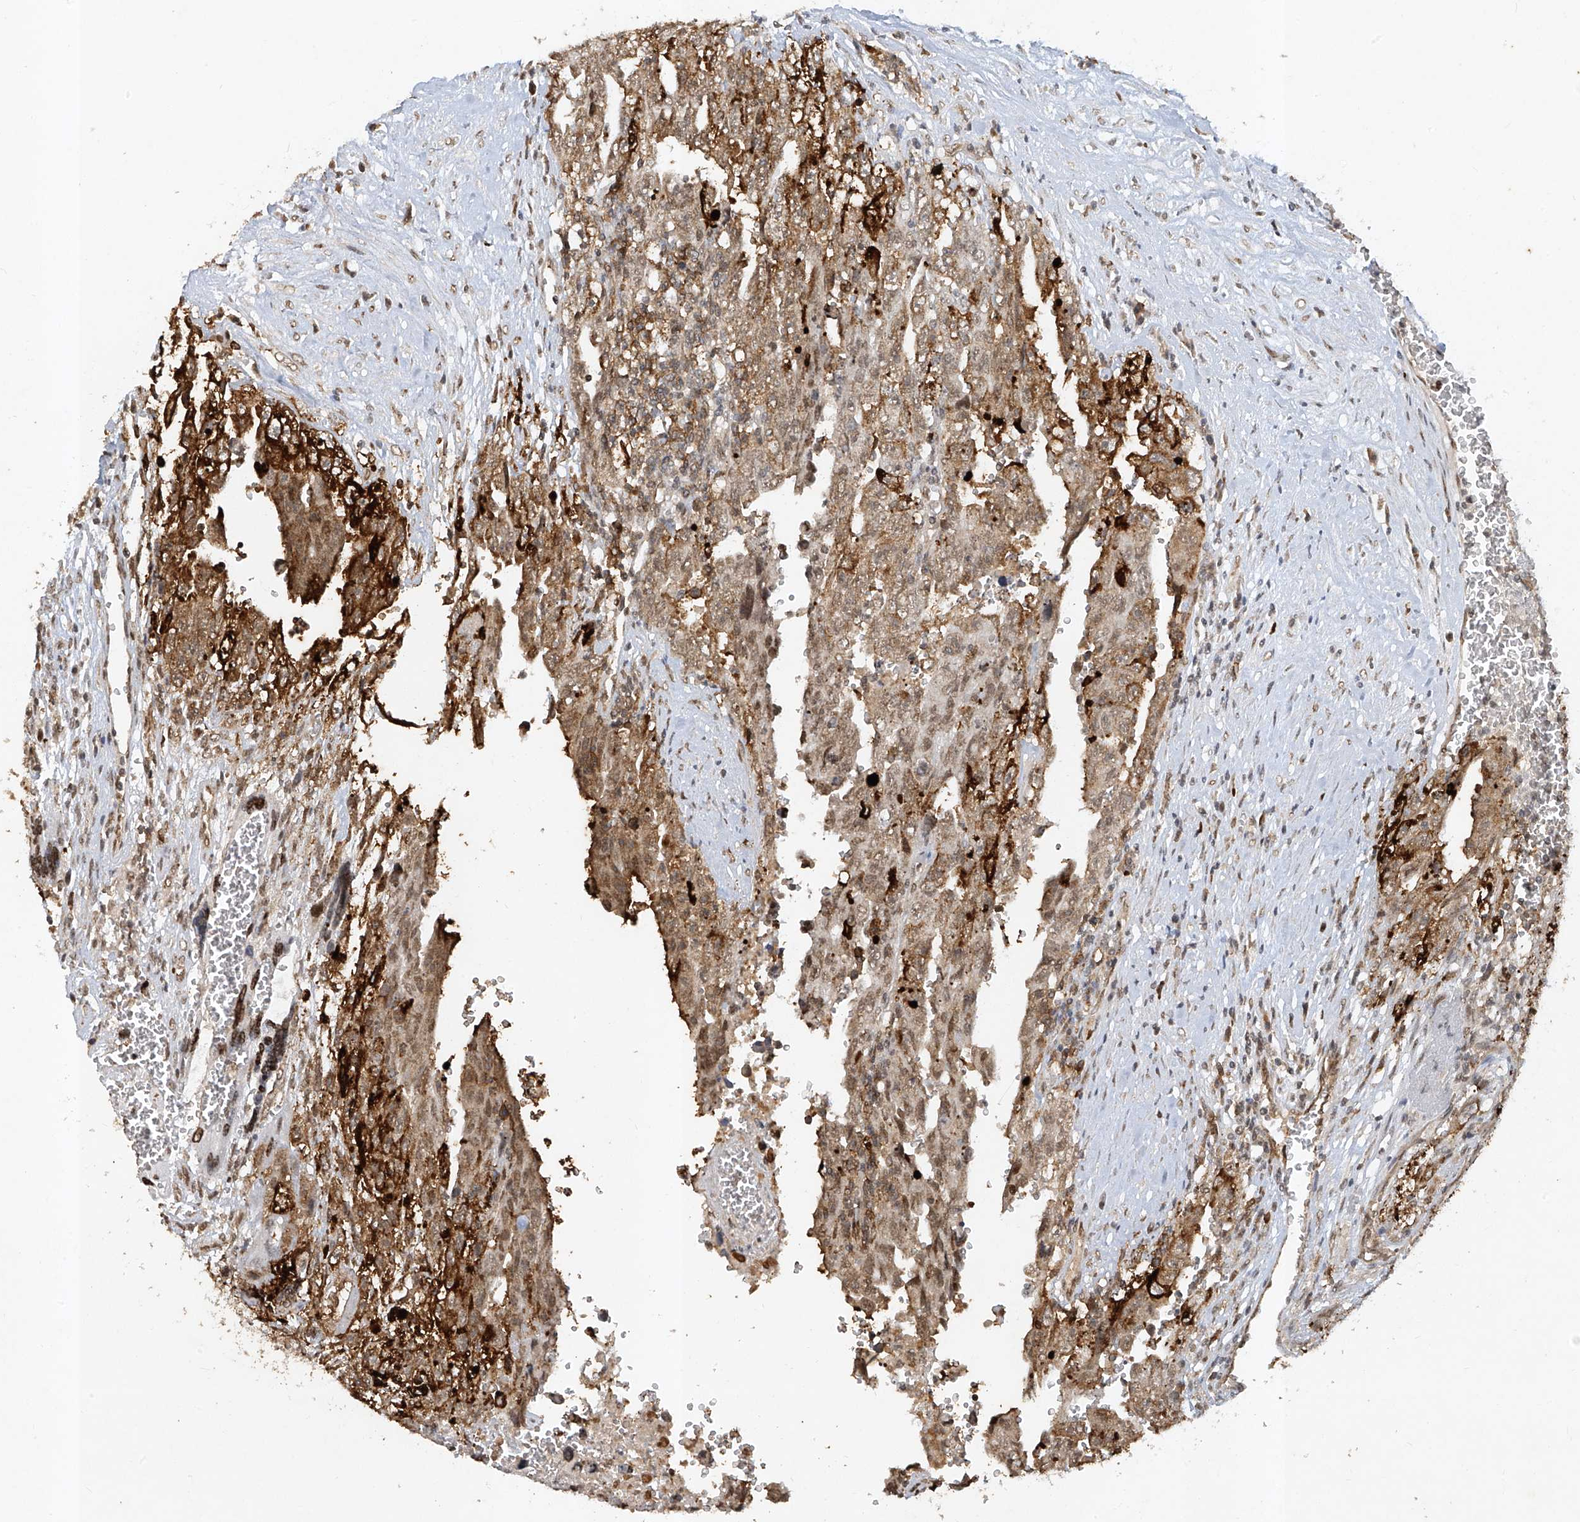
{"staining": {"intensity": "moderate", "quantity": ">75%", "location": "nuclear"}, "tissue": "testis cancer", "cell_type": "Tumor cells", "image_type": "cancer", "snomed": [{"axis": "morphology", "description": "Carcinoma, Embryonal, NOS"}, {"axis": "topography", "description": "Testis"}], "caption": "A photomicrograph of human testis cancer (embryonal carcinoma) stained for a protein displays moderate nuclear brown staining in tumor cells.", "gene": "ATRIP", "patient": {"sex": "male", "age": 28}}